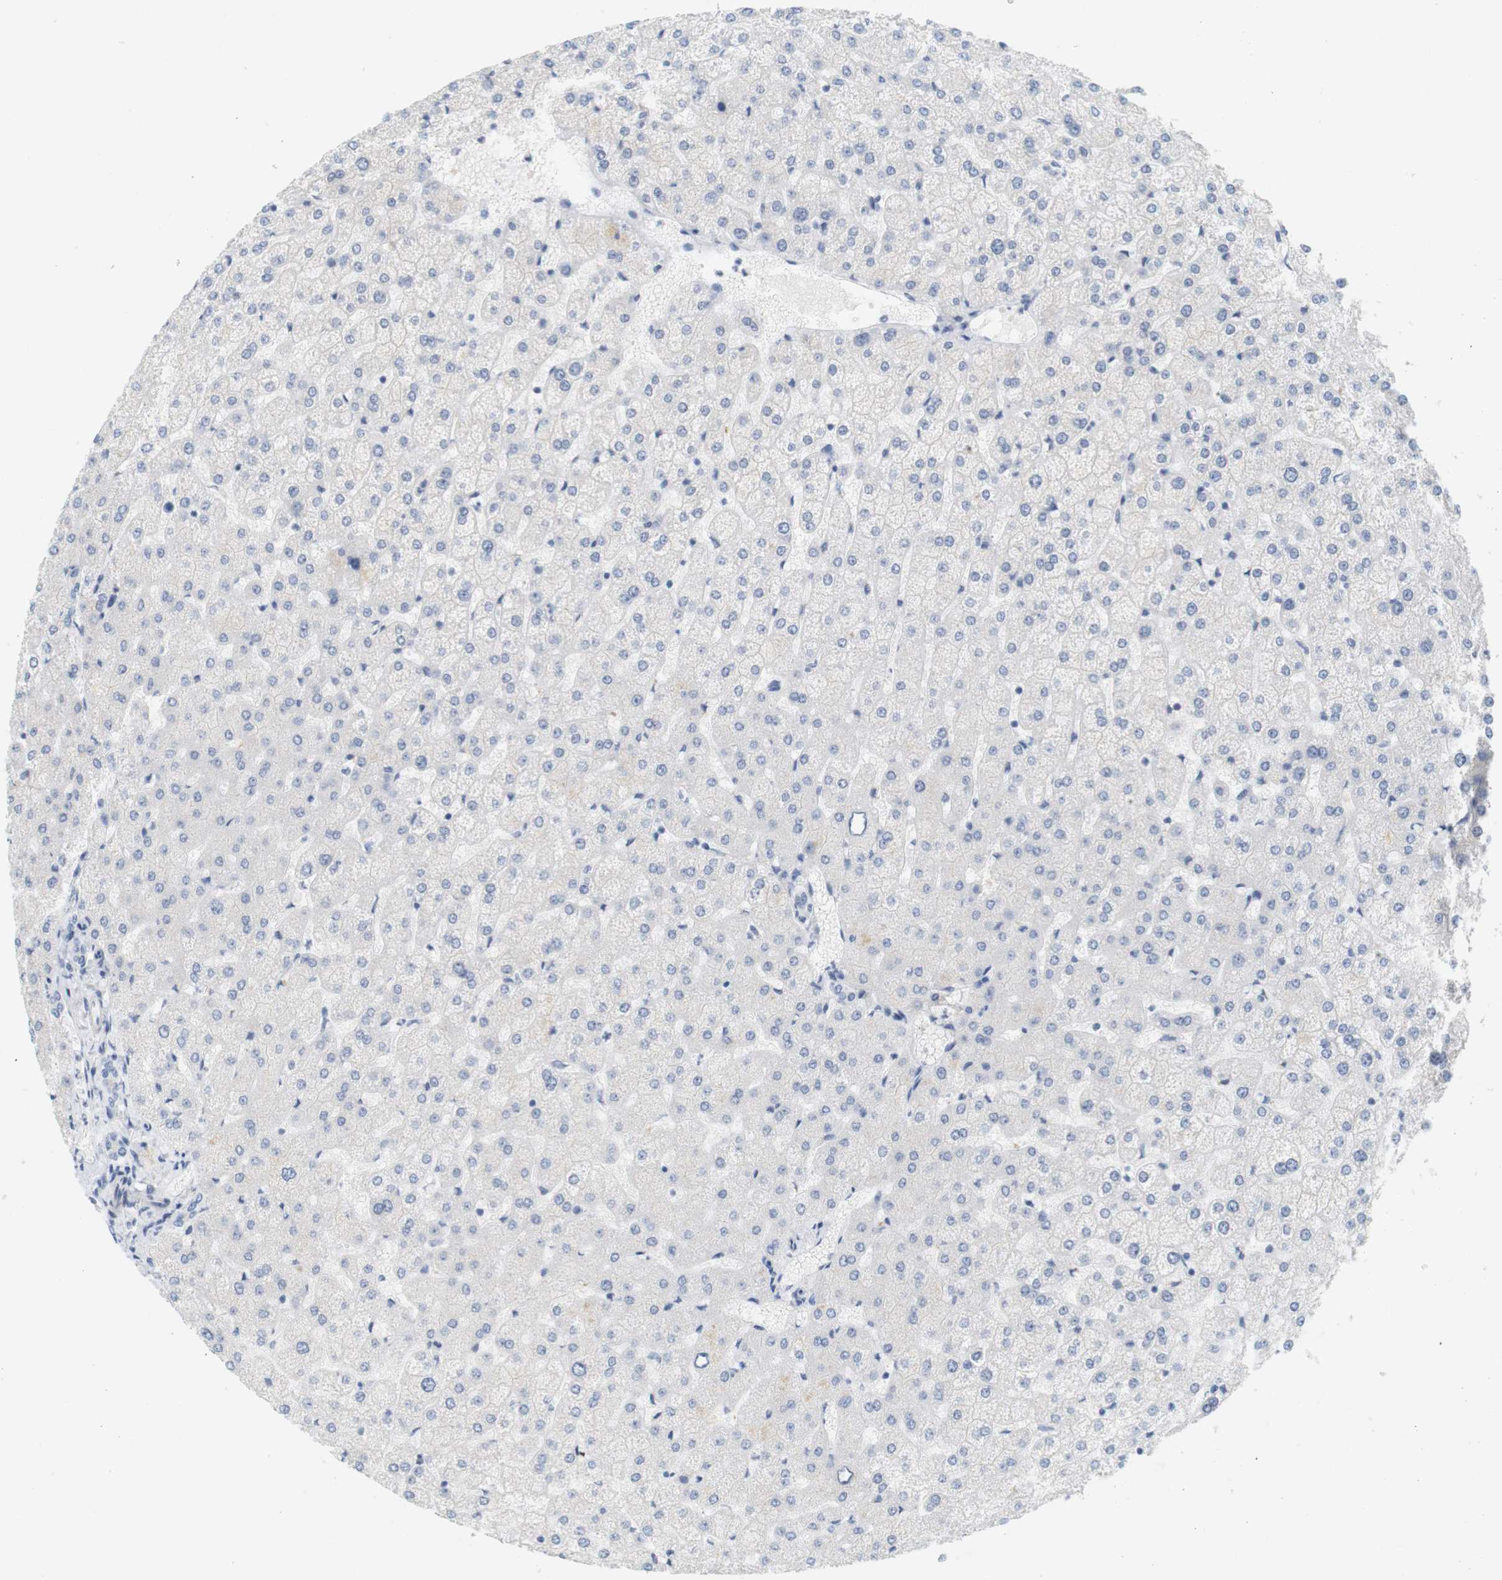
{"staining": {"intensity": "negative", "quantity": "none", "location": "none"}, "tissue": "liver", "cell_type": "Cholangiocytes", "image_type": "normal", "snomed": [{"axis": "morphology", "description": "Normal tissue, NOS"}, {"axis": "topography", "description": "Liver"}], "caption": "An IHC photomicrograph of normal liver is shown. There is no staining in cholangiocytes of liver.", "gene": "HRH2", "patient": {"sex": "female", "age": 32}}